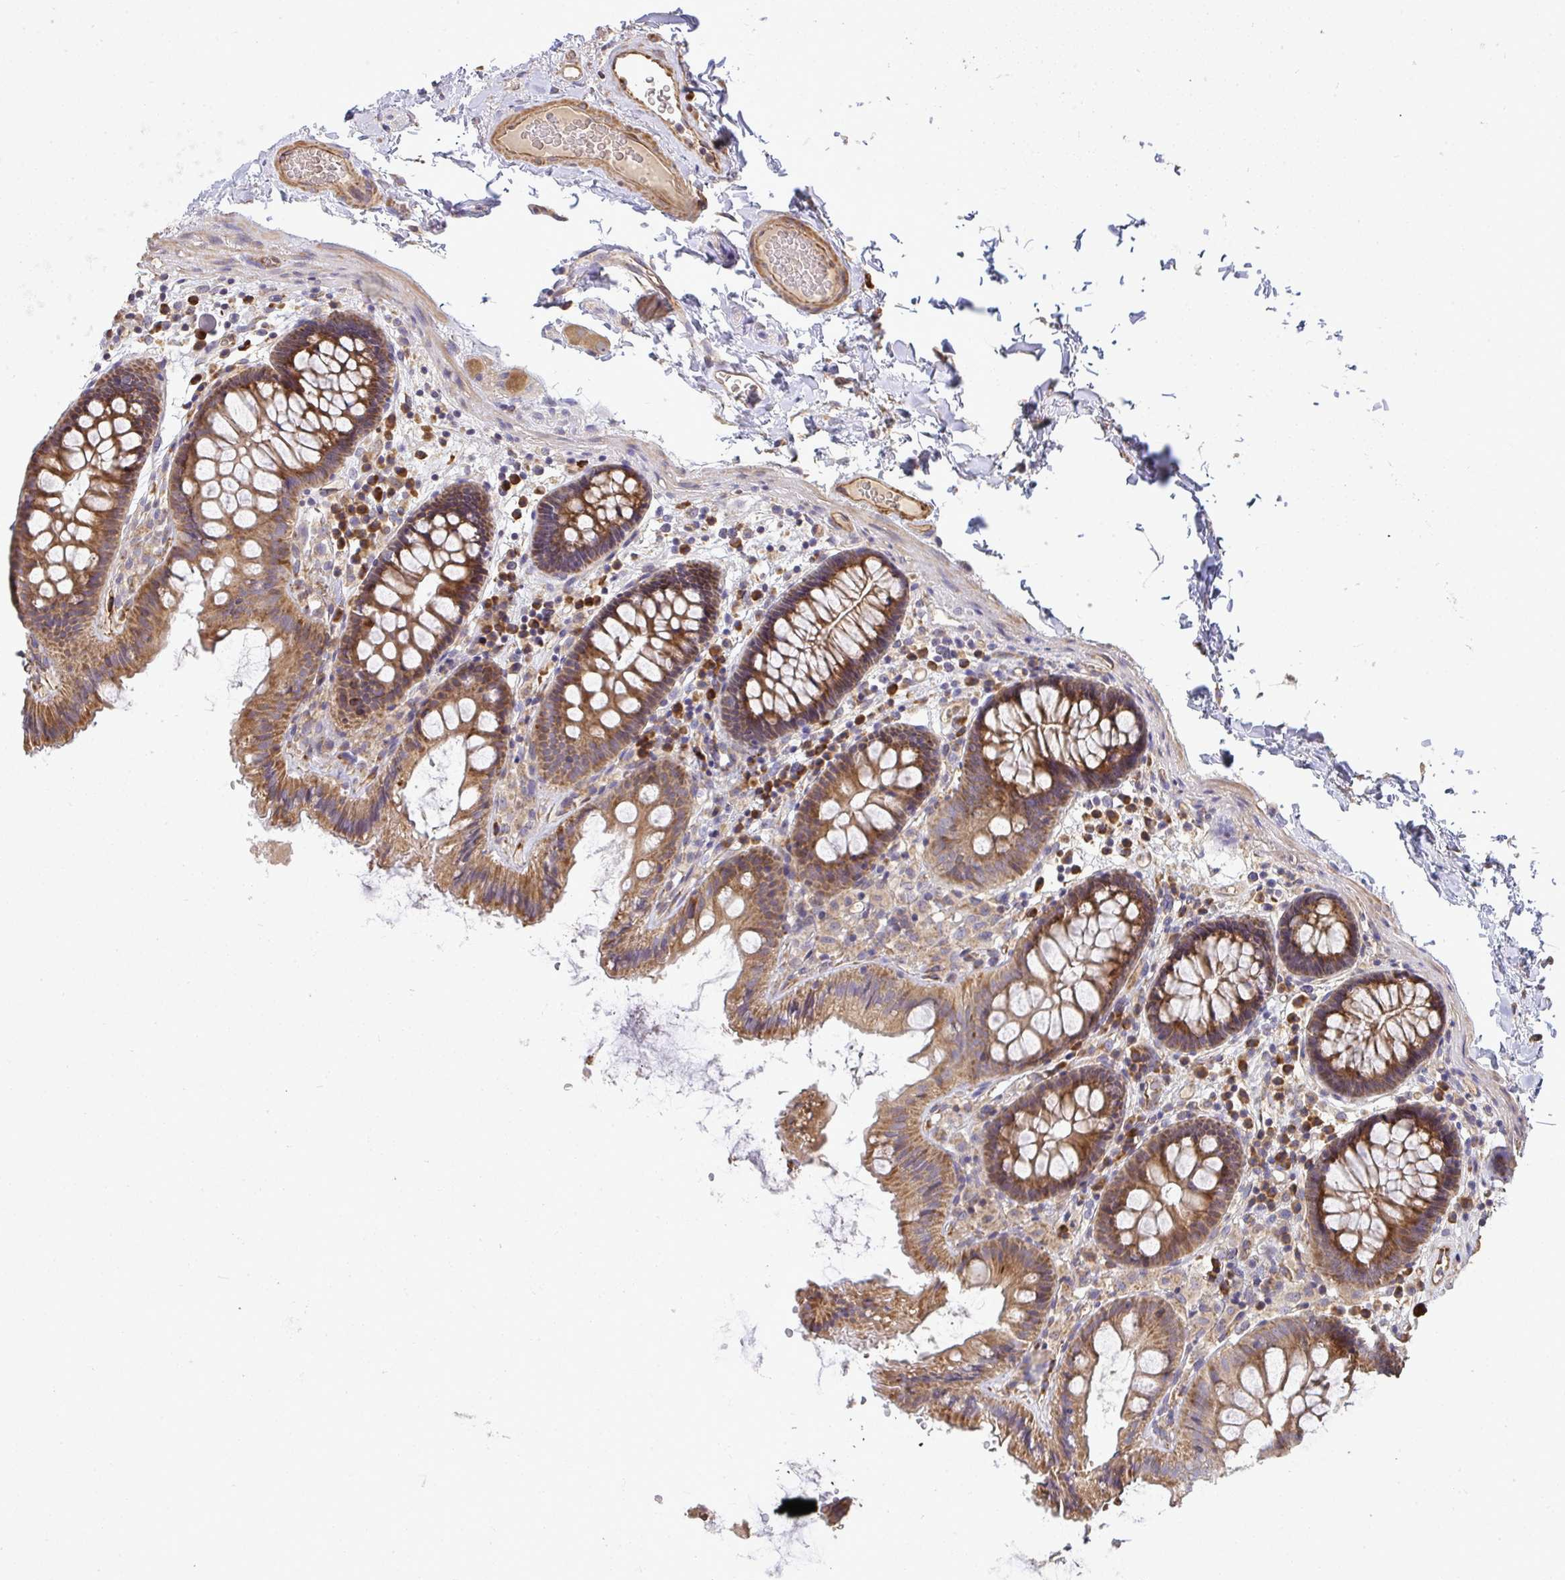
{"staining": {"intensity": "weak", "quantity": ">75%", "location": "cytoplasmic/membranous"}, "tissue": "colon", "cell_type": "Endothelial cells", "image_type": "normal", "snomed": [{"axis": "morphology", "description": "Normal tissue, NOS"}, {"axis": "topography", "description": "Colon"}], "caption": "Colon was stained to show a protein in brown. There is low levels of weak cytoplasmic/membranous positivity in about >75% of endothelial cells. (DAB = brown stain, brightfield microscopy at high magnification).", "gene": "B4GALT6", "patient": {"sex": "male", "age": 84}}